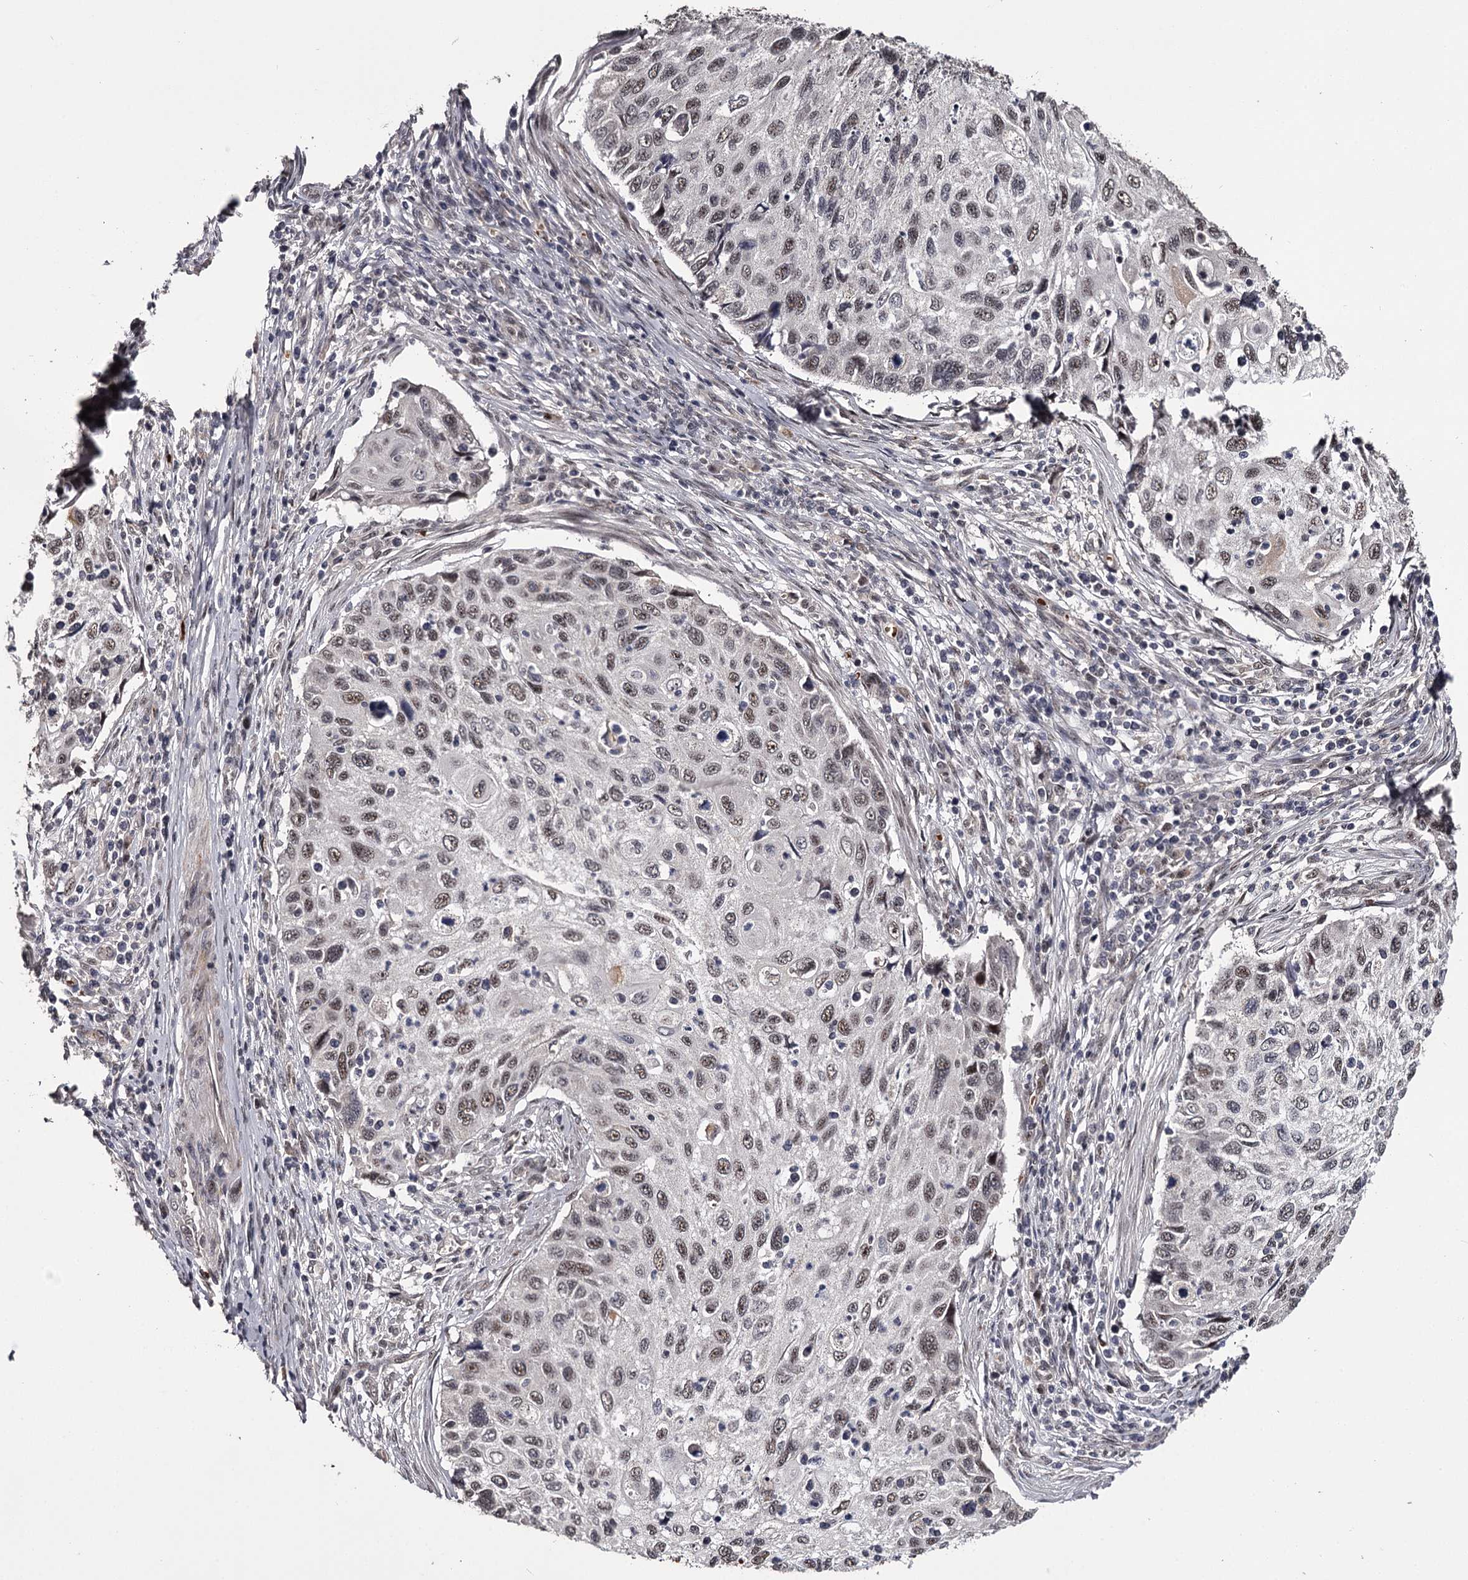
{"staining": {"intensity": "weak", "quantity": ">75%", "location": "nuclear"}, "tissue": "cervical cancer", "cell_type": "Tumor cells", "image_type": "cancer", "snomed": [{"axis": "morphology", "description": "Squamous cell carcinoma, NOS"}, {"axis": "topography", "description": "Cervix"}], "caption": "Immunohistochemistry staining of cervical cancer (squamous cell carcinoma), which exhibits low levels of weak nuclear staining in approximately >75% of tumor cells indicating weak nuclear protein staining. The staining was performed using DAB (3,3'-diaminobenzidine) (brown) for protein detection and nuclei were counterstained in hematoxylin (blue).", "gene": "RNF44", "patient": {"sex": "female", "age": 70}}